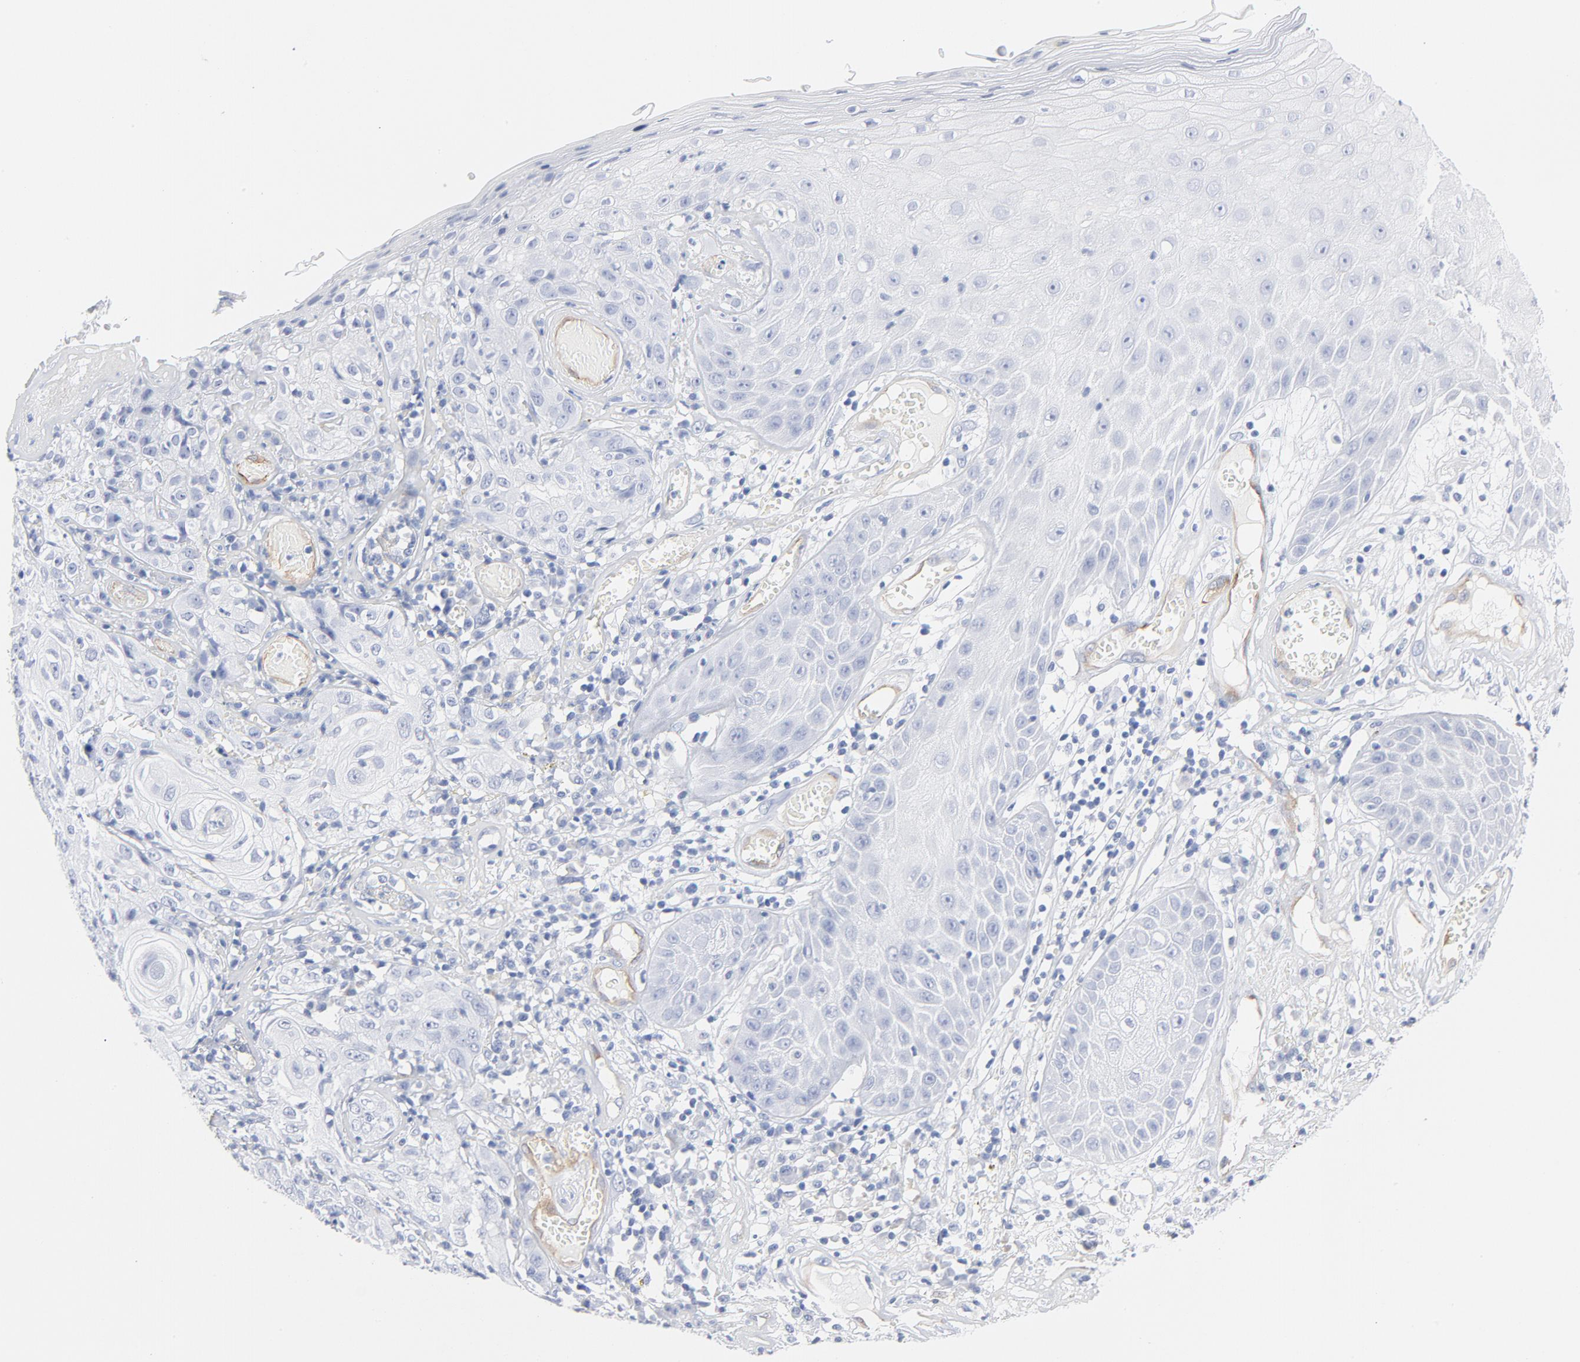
{"staining": {"intensity": "negative", "quantity": "none", "location": "none"}, "tissue": "skin cancer", "cell_type": "Tumor cells", "image_type": "cancer", "snomed": [{"axis": "morphology", "description": "Squamous cell carcinoma, NOS"}, {"axis": "topography", "description": "Skin"}], "caption": "An IHC image of squamous cell carcinoma (skin) is shown. There is no staining in tumor cells of squamous cell carcinoma (skin).", "gene": "SHANK3", "patient": {"sex": "male", "age": 65}}